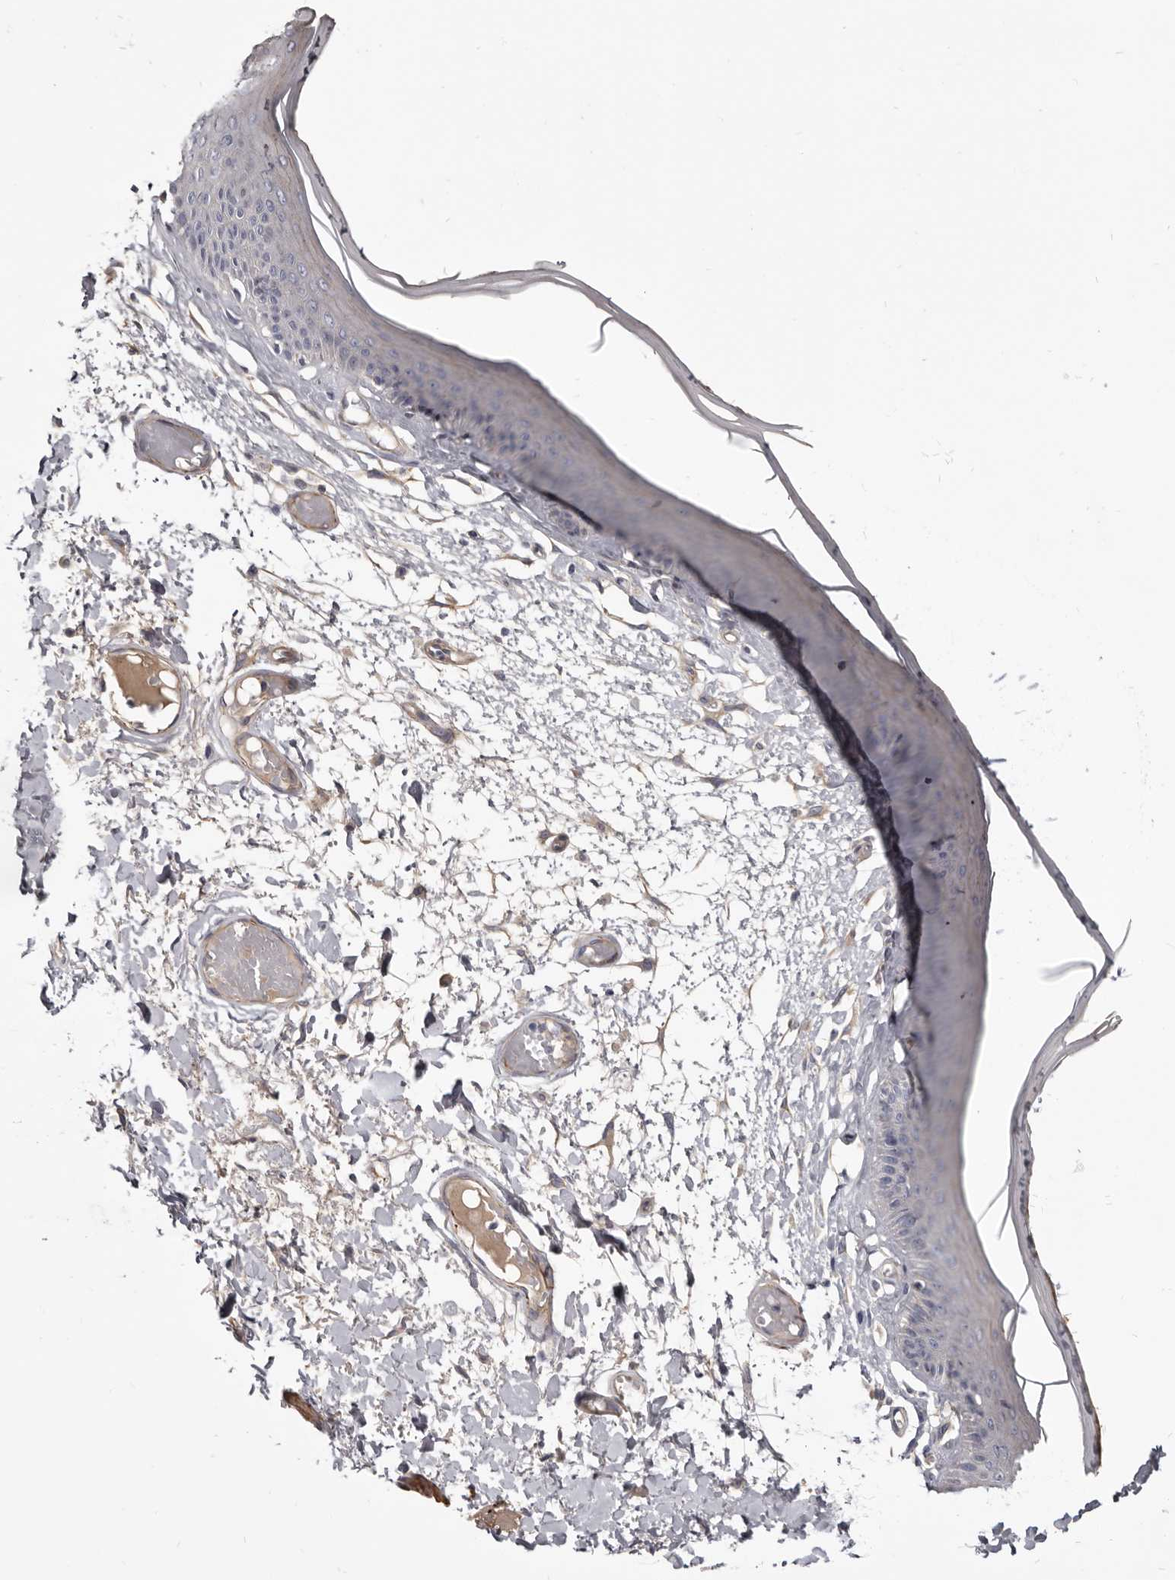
{"staining": {"intensity": "moderate", "quantity": "25%-75%", "location": "cytoplasmic/membranous"}, "tissue": "skin", "cell_type": "Epidermal cells", "image_type": "normal", "snomed": [{"axis": "morphology", "description": "Normal tissue, NOS"}, {"axis": "topography", "description": "Vulva"}], "caption": "An immunohistochemistry image of benign tissue is shown. Protein staining in brown highlights moderate cytoplasmic/membranous positivity in skin within epidermal cells. (brown staining indicates protein expression, while blue staining denotes nuclei).", "gene": "CGN", "patient": {"sex": "female", "age": 73}}